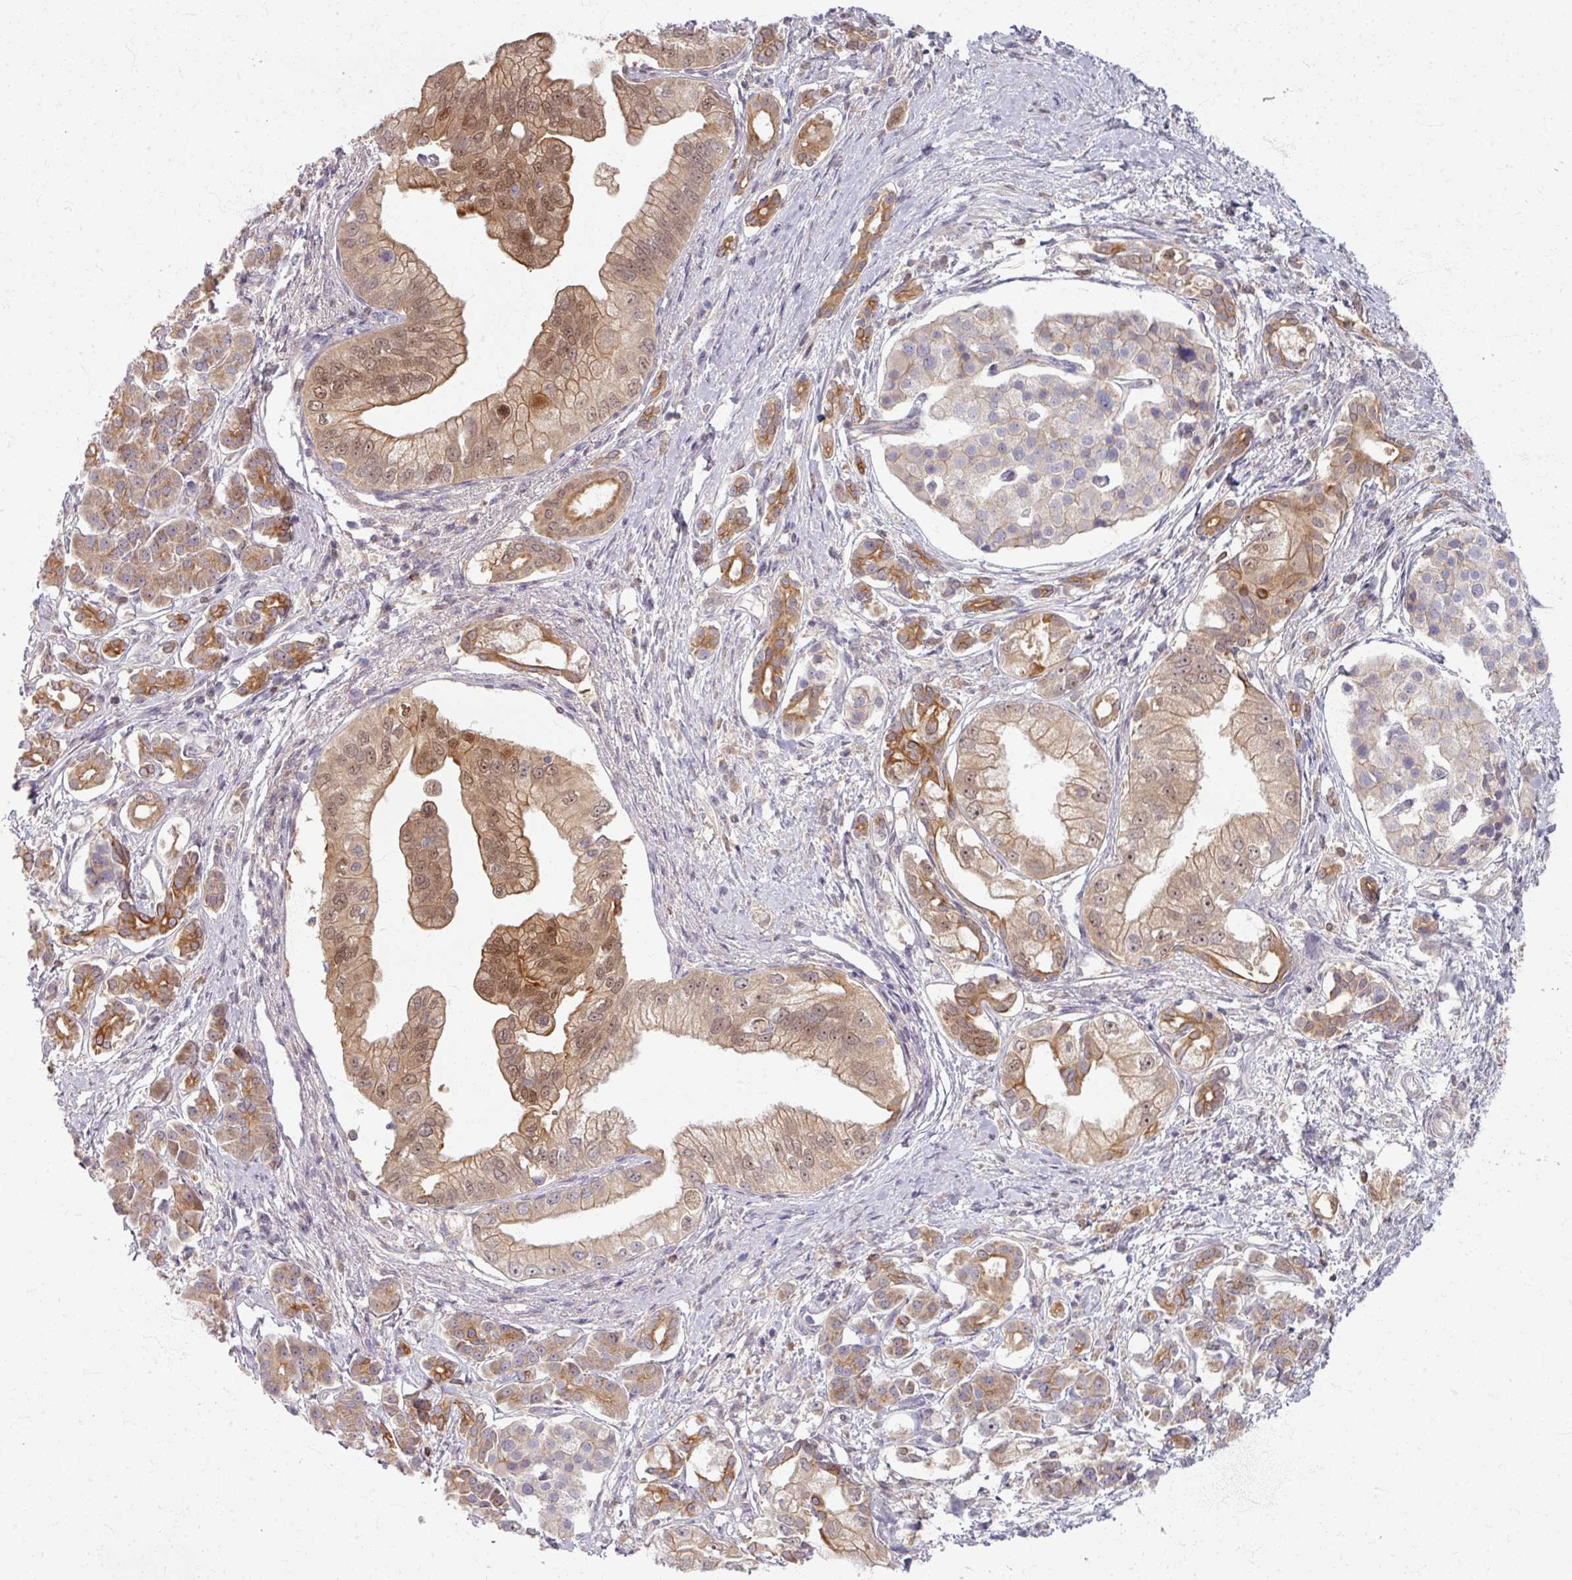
{"staining": {"intensity": "moderate", "quantity": ">75%", "location": "cytoplasmic/membranous,nuclear"}, "tissue": "pancreatic cancer", "cell_type": "Tumor cells", "image_type": "cancer", "snomed": [{"axis": "morphology", "description": "Adenocarcinoma, NOS"}, {"axis": "topography", "description": "Pancreas"}], "caption": "Human pancreatic cancer (adenocarcinoma) stained with a protein marker exhibits moderate staining in tumor cells.", "gene": "TTLL7", "patient": {"sex": "male", "age": 70}}